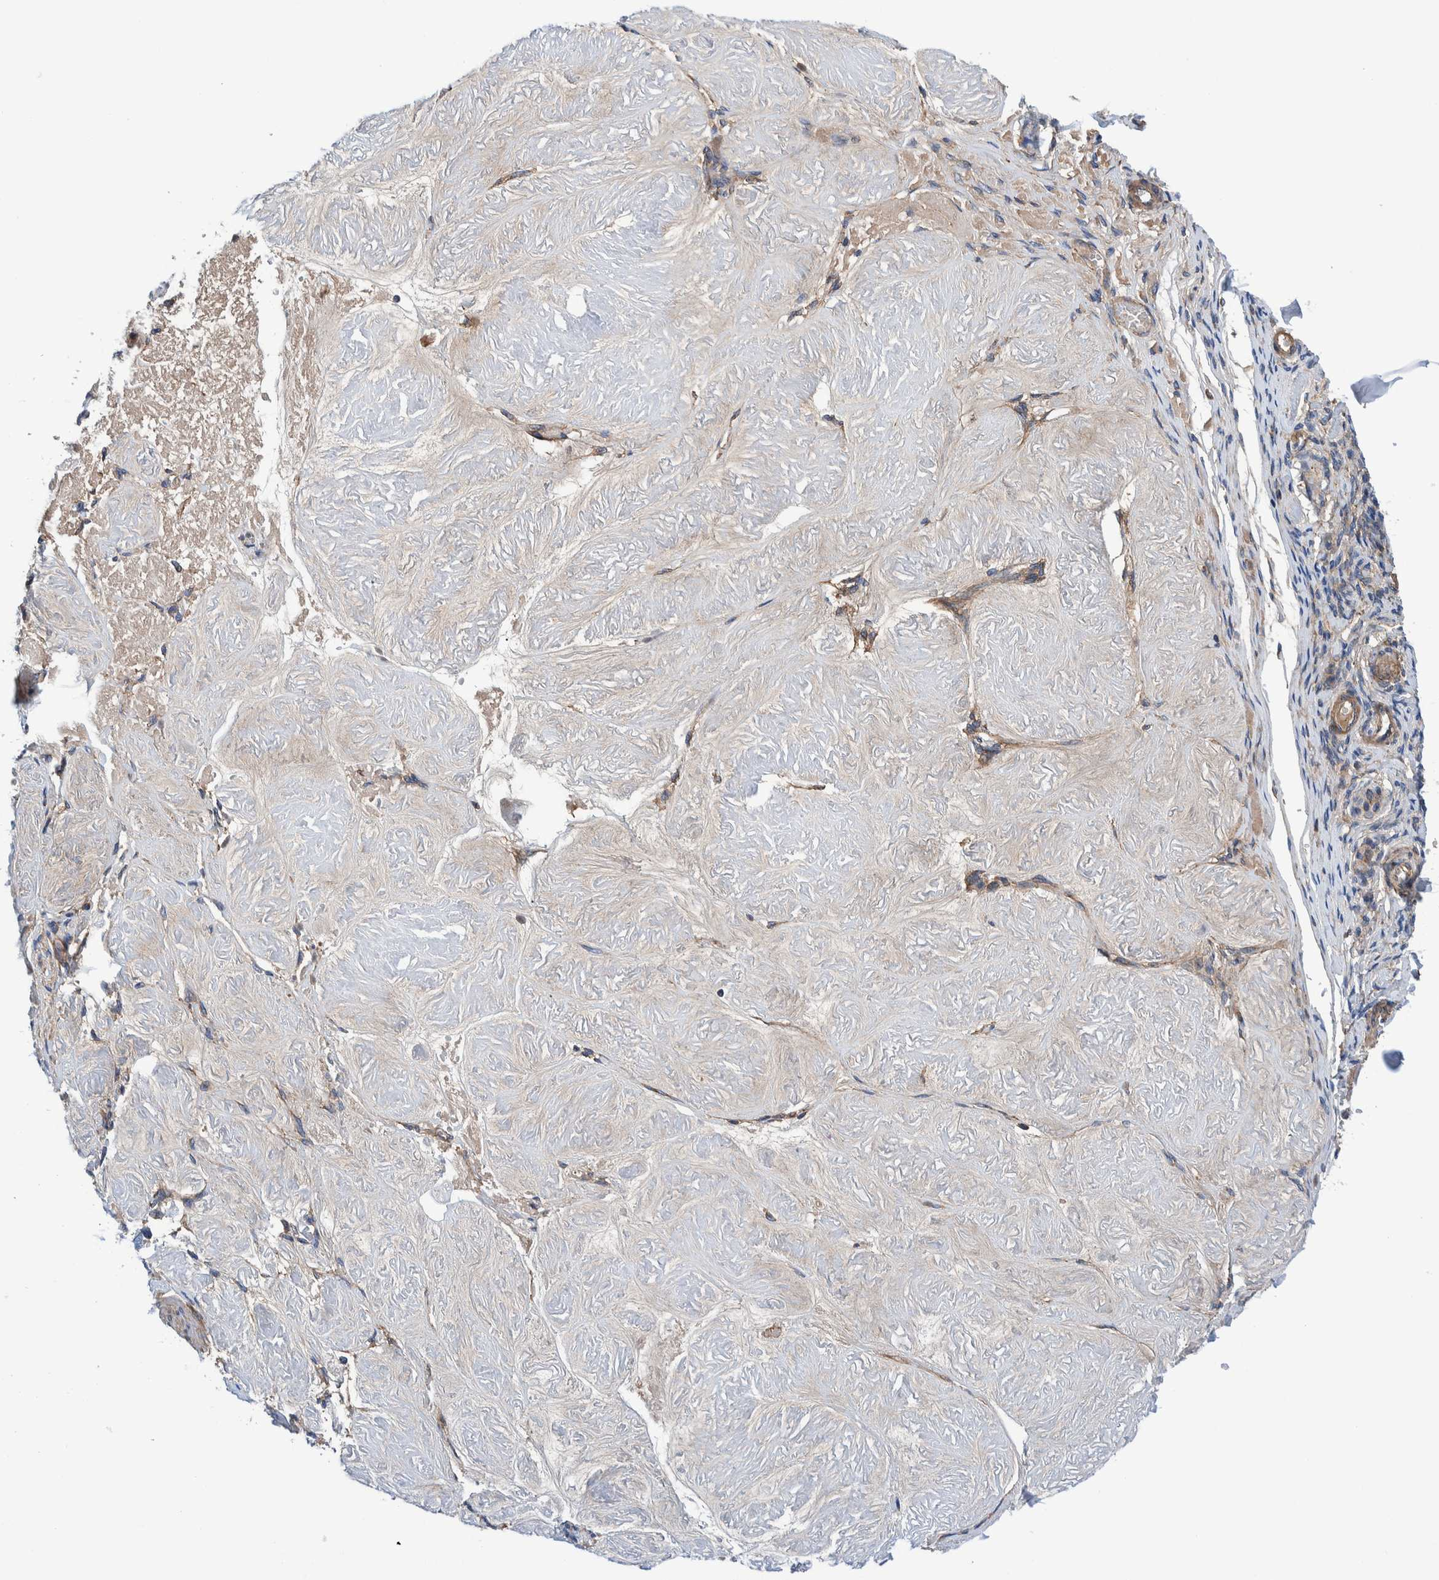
{"staining": {"intensity": "moderate", "quantity": "<25%", "location": "cytoplasmic/membranous"}, "tissue": "adipose tissue", "cell_type": "Adipocytes", "image_type": "normal", "snomed": [{"axis": "morphology", "description": "Normal tissue, NOS"}, {"axis": "topography", "description": "Vascular tissue"}, {"axis": "topography", "description": "Fallopian tube"}, {"axis": "topography", "description": "Ovary"}], "caption": "Protein staining of normal adipose tissue shows moderate cytoplasmic/membranous positivity in approximately <25% of adipocytes. (DAB (3,3'-diaminobenzidine) IHC, brown staining for protein, blue staining for nuclei).", "gene": "ENSG00000262660", "patient": {"sex": "female", "age": 67}}